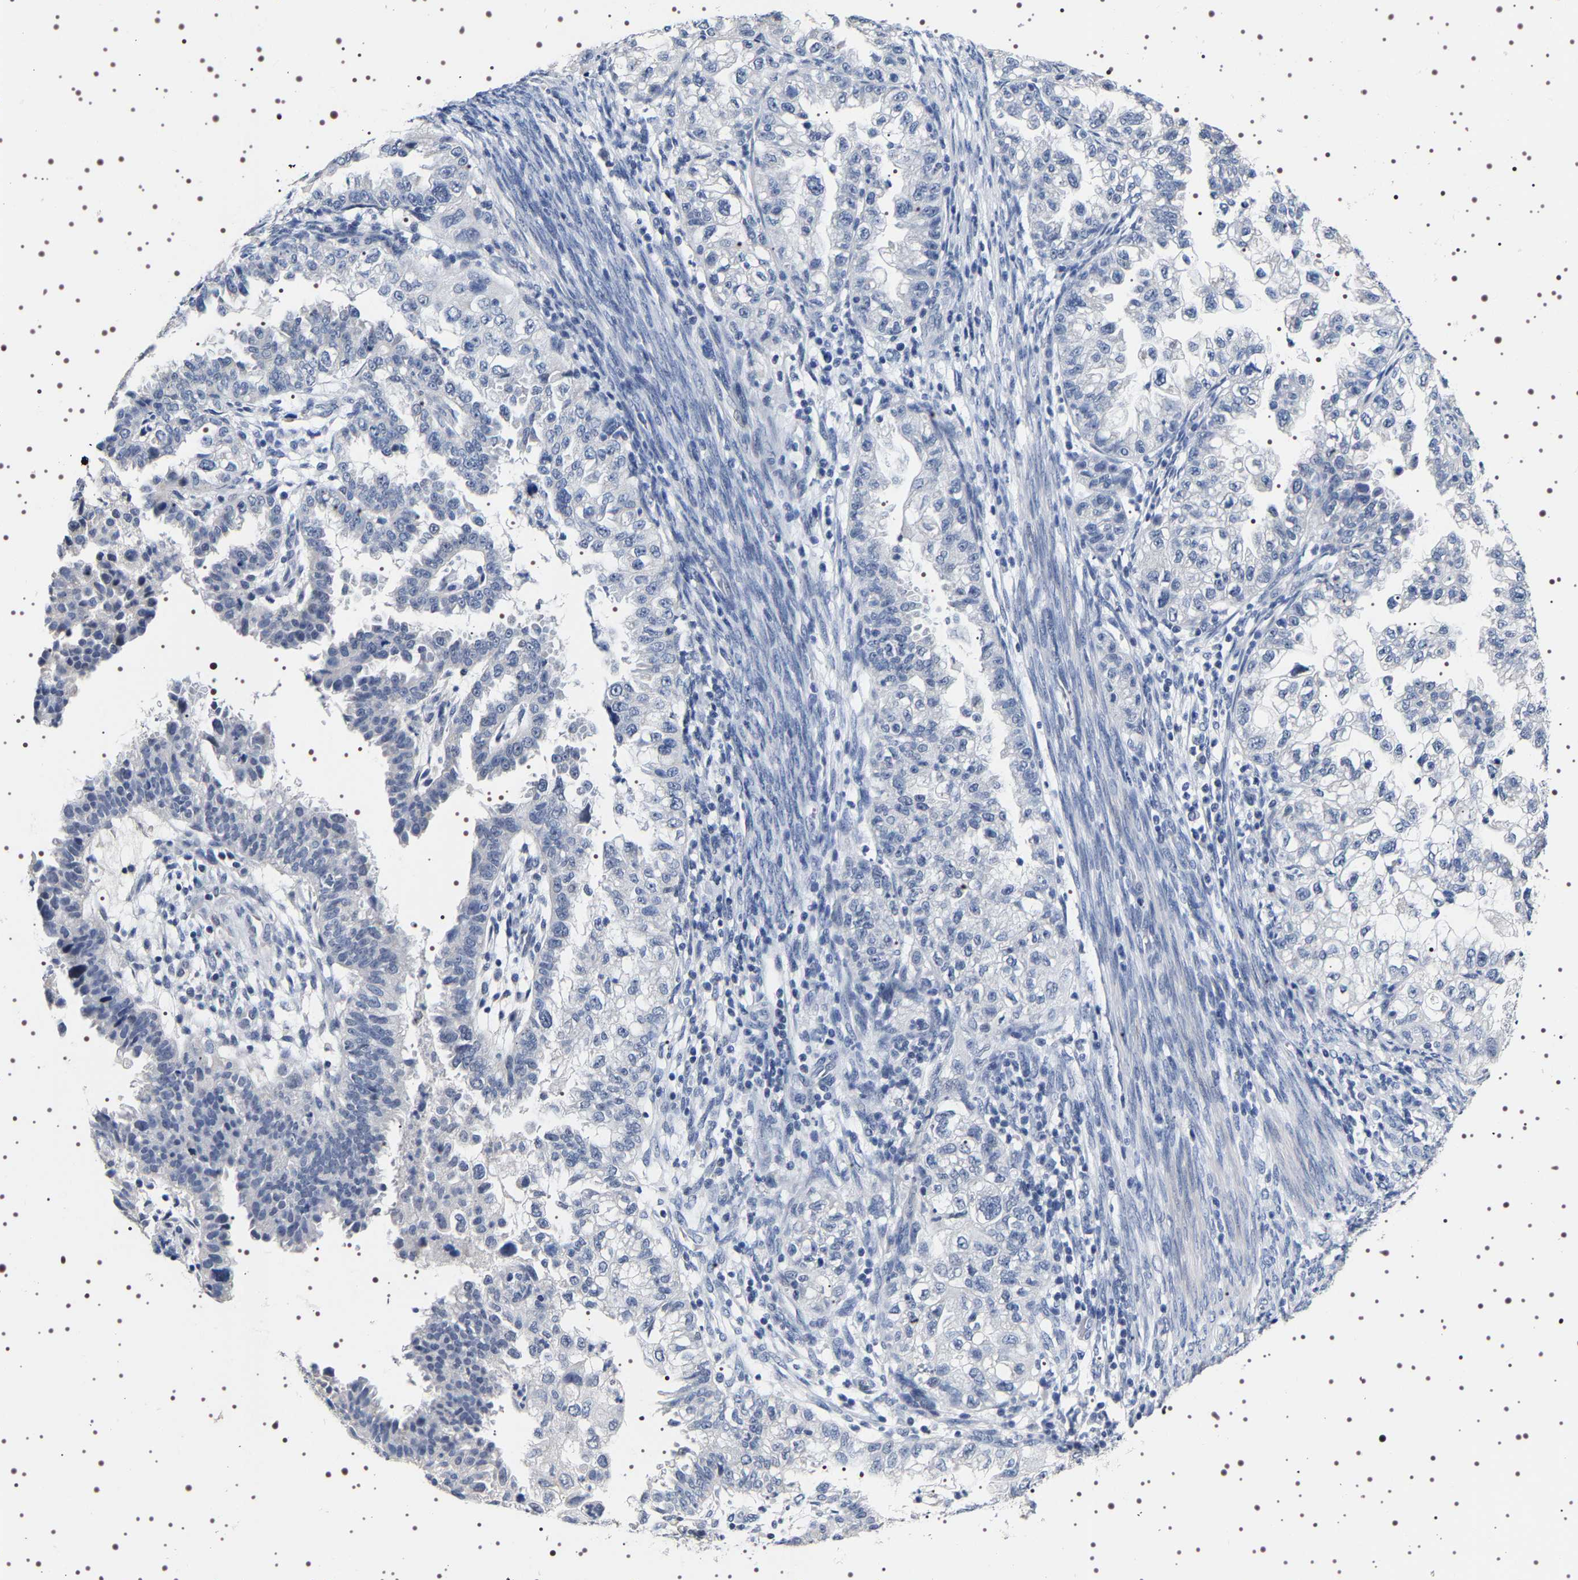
{"staining": {"intensity": "negative", "quantity": "none", "location": "none"}, "tissue": "endometrial cancer", "cell_type": "Tumor cells", "image_type": "cancer", "snomed": [{"axis": "morphology", "description": "Adenocarcinoma, NOS"}, {"axis": "topography", "description": "Endometrium"}], "caption": "High power microscopy micrograph of an immunohistochemistry (IHC) photomicrograph of endometrial adenocarcinoma, revealing no significant positivity in tumor cells.", "gene": "UBQLN3", "patient": {"sex": "female", "age": 85}}